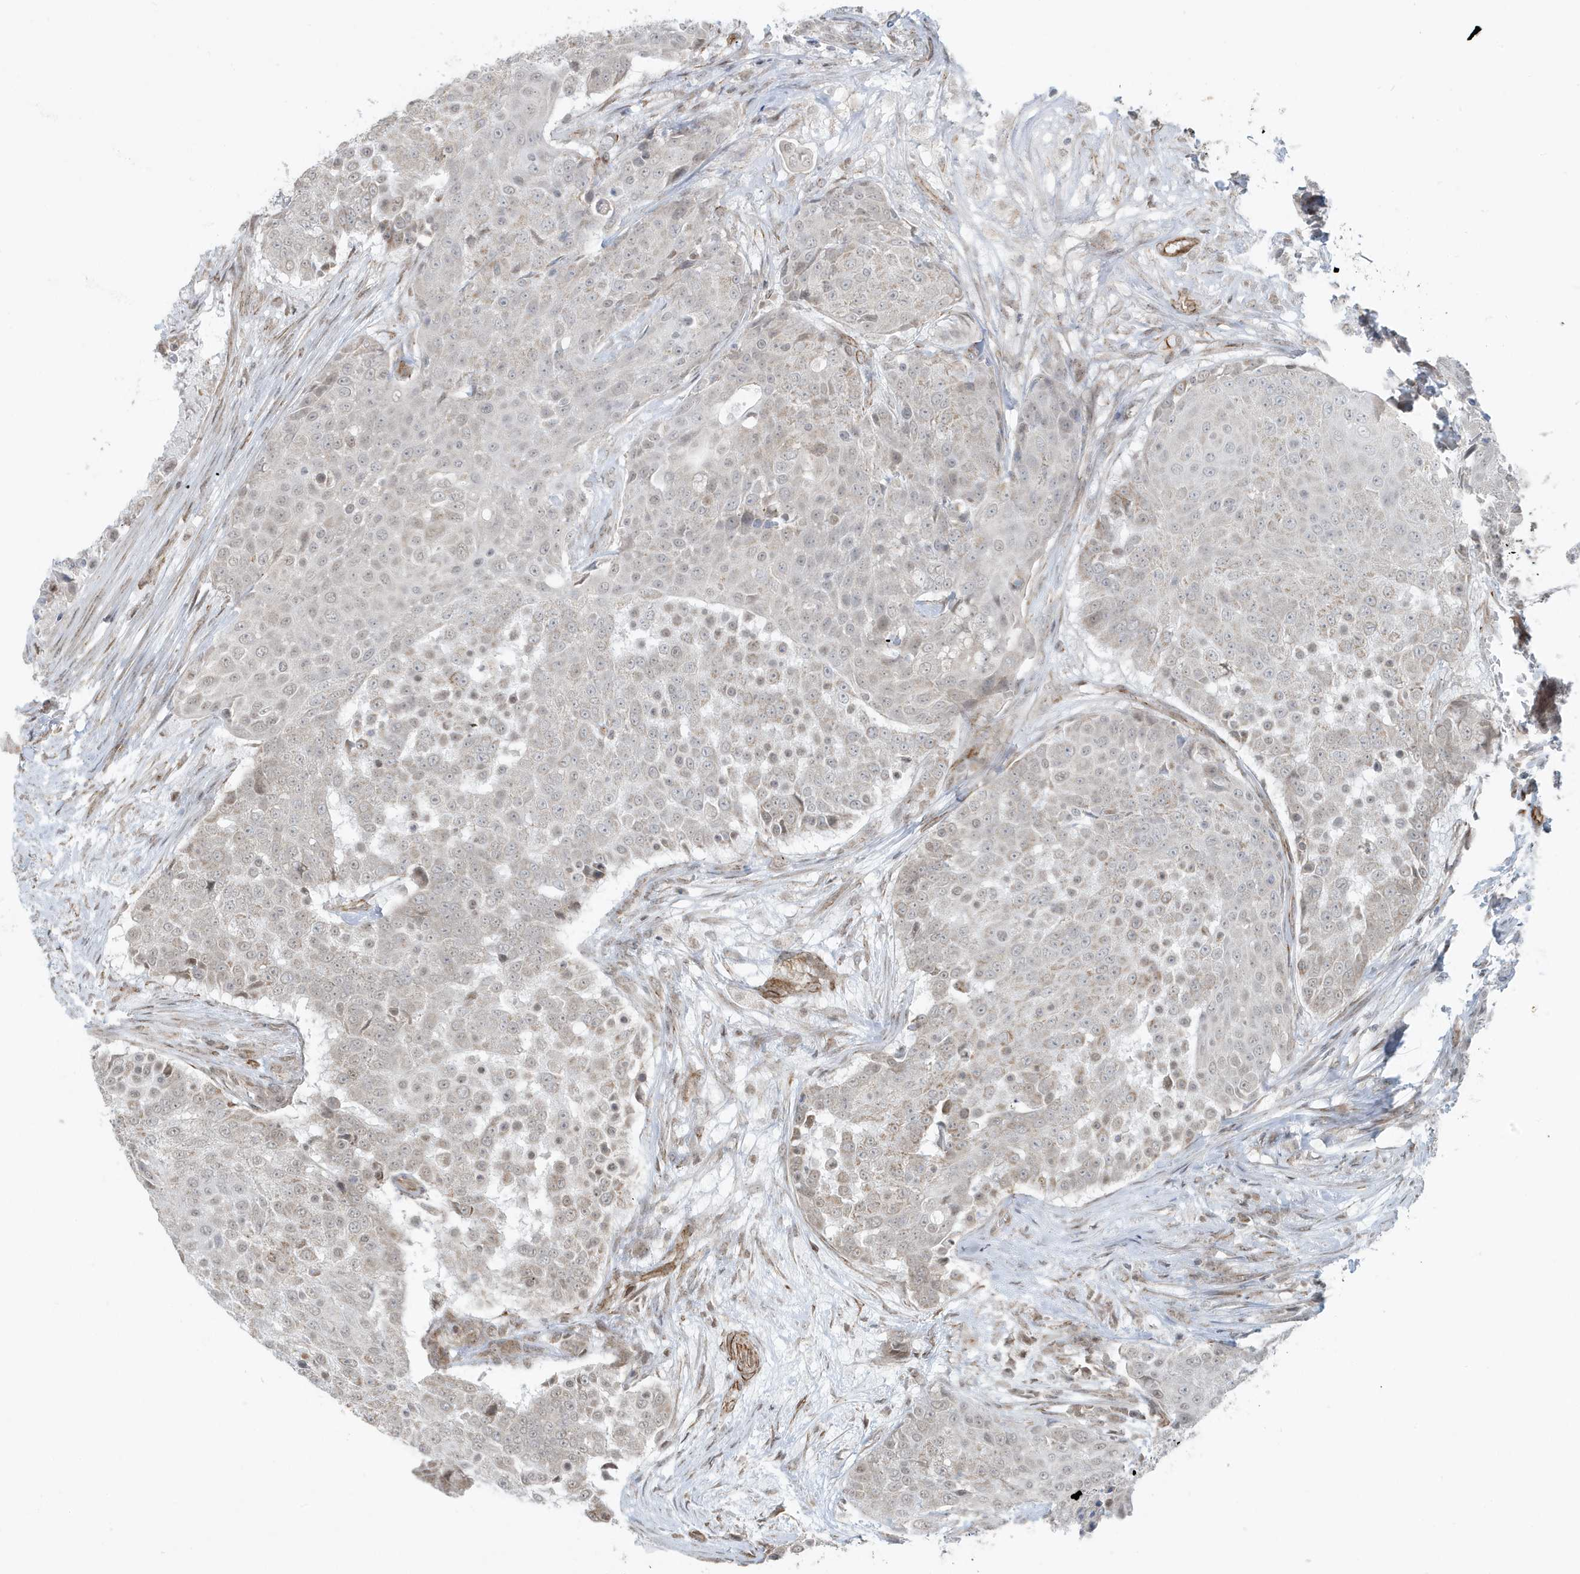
{"staining": {"intensity": "weak", "quantity": "<25%", "location": "nuclear"}, "tissue": "urothelial cancer", "cell_type": "Tumor cells", "image_type": "cancer", "snomed": [{"axis": "morphology", "description": "Urothelial carcinoma, High grade"}, {"axis": "topography", "description": "Urinary bladder"}], "caption": "Immunohistochemistry (IHC) of urothelial carcinoma (high-grade) demonstrates no expression in tumor cells. (Stains: DAB (3,3'-diaminobenzidine) immunohistochemistry with hematoxylin counter stain, Microscopy: brightfield microscopy at high magnification).", "gene": "CHCHD4", "patient": {"sex": "female", "age": 63}}